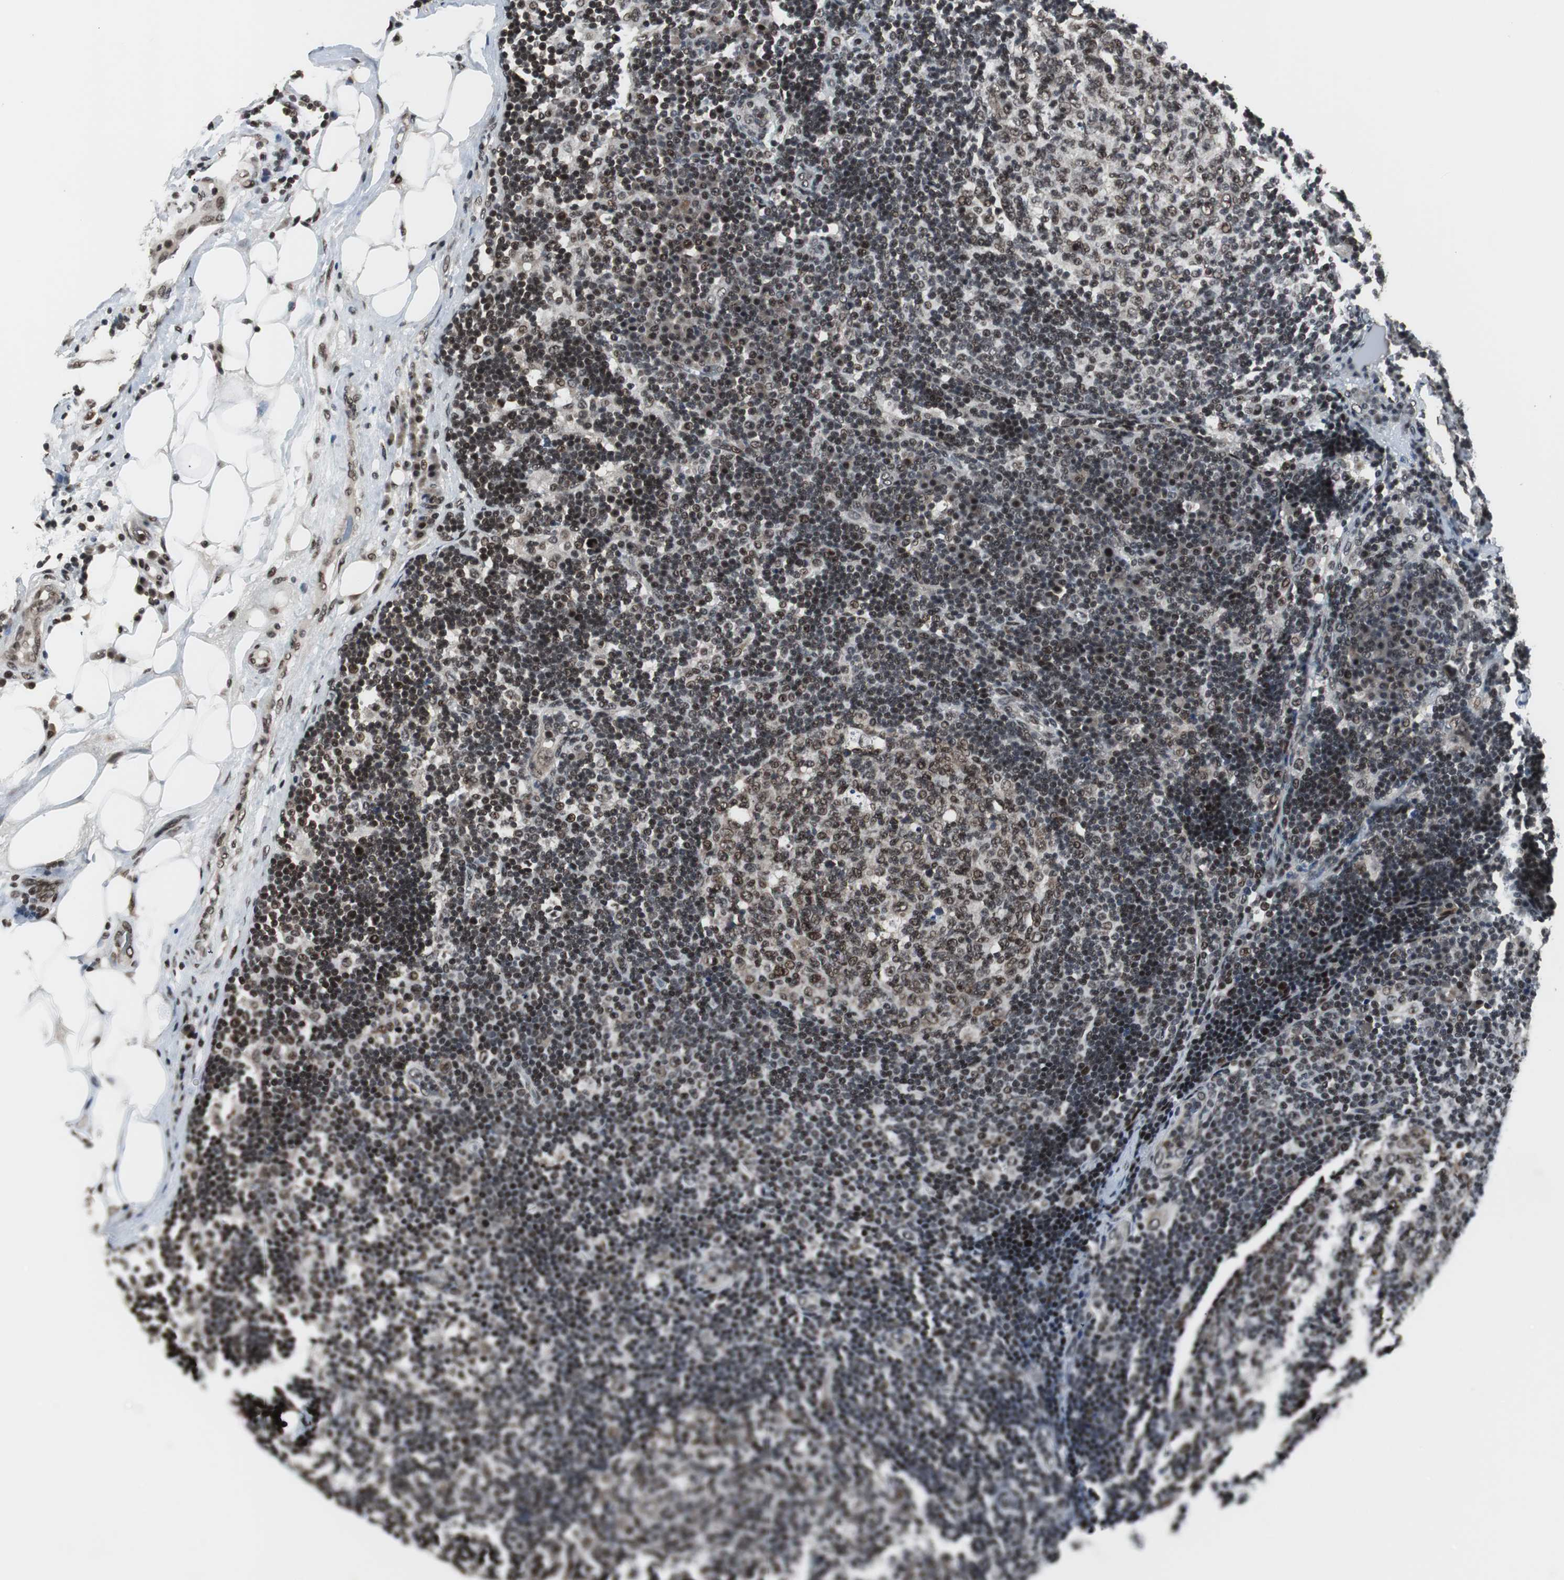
{"staining": {"intensity": "strong", "quantity": ">75%", "location": "nuclear"}, "tissue": "lymph node", "cell_type": "Germinal center cells", "image_type": "normal", "snomed": [{"axis": "morphology", "description": "Normal tissue, NOS"}, {"axis": "morphology", "description": "Squamous cell carcinoma, metastatic, NOS"}, {"axis": "topography", "description": "Lymph node"}], "caption": "Benign lymph node was stained to show a protein in brown. There is high levels of strong nuclear expression in approximately >75% of germinal center cells. The protein of interest is stained brown, and the nuclei are stained in blue (DAB IHC with brightfield microscopy, high magnification).", "gene": "CDK9", "patient": {"sex": "female", "age": 53}}